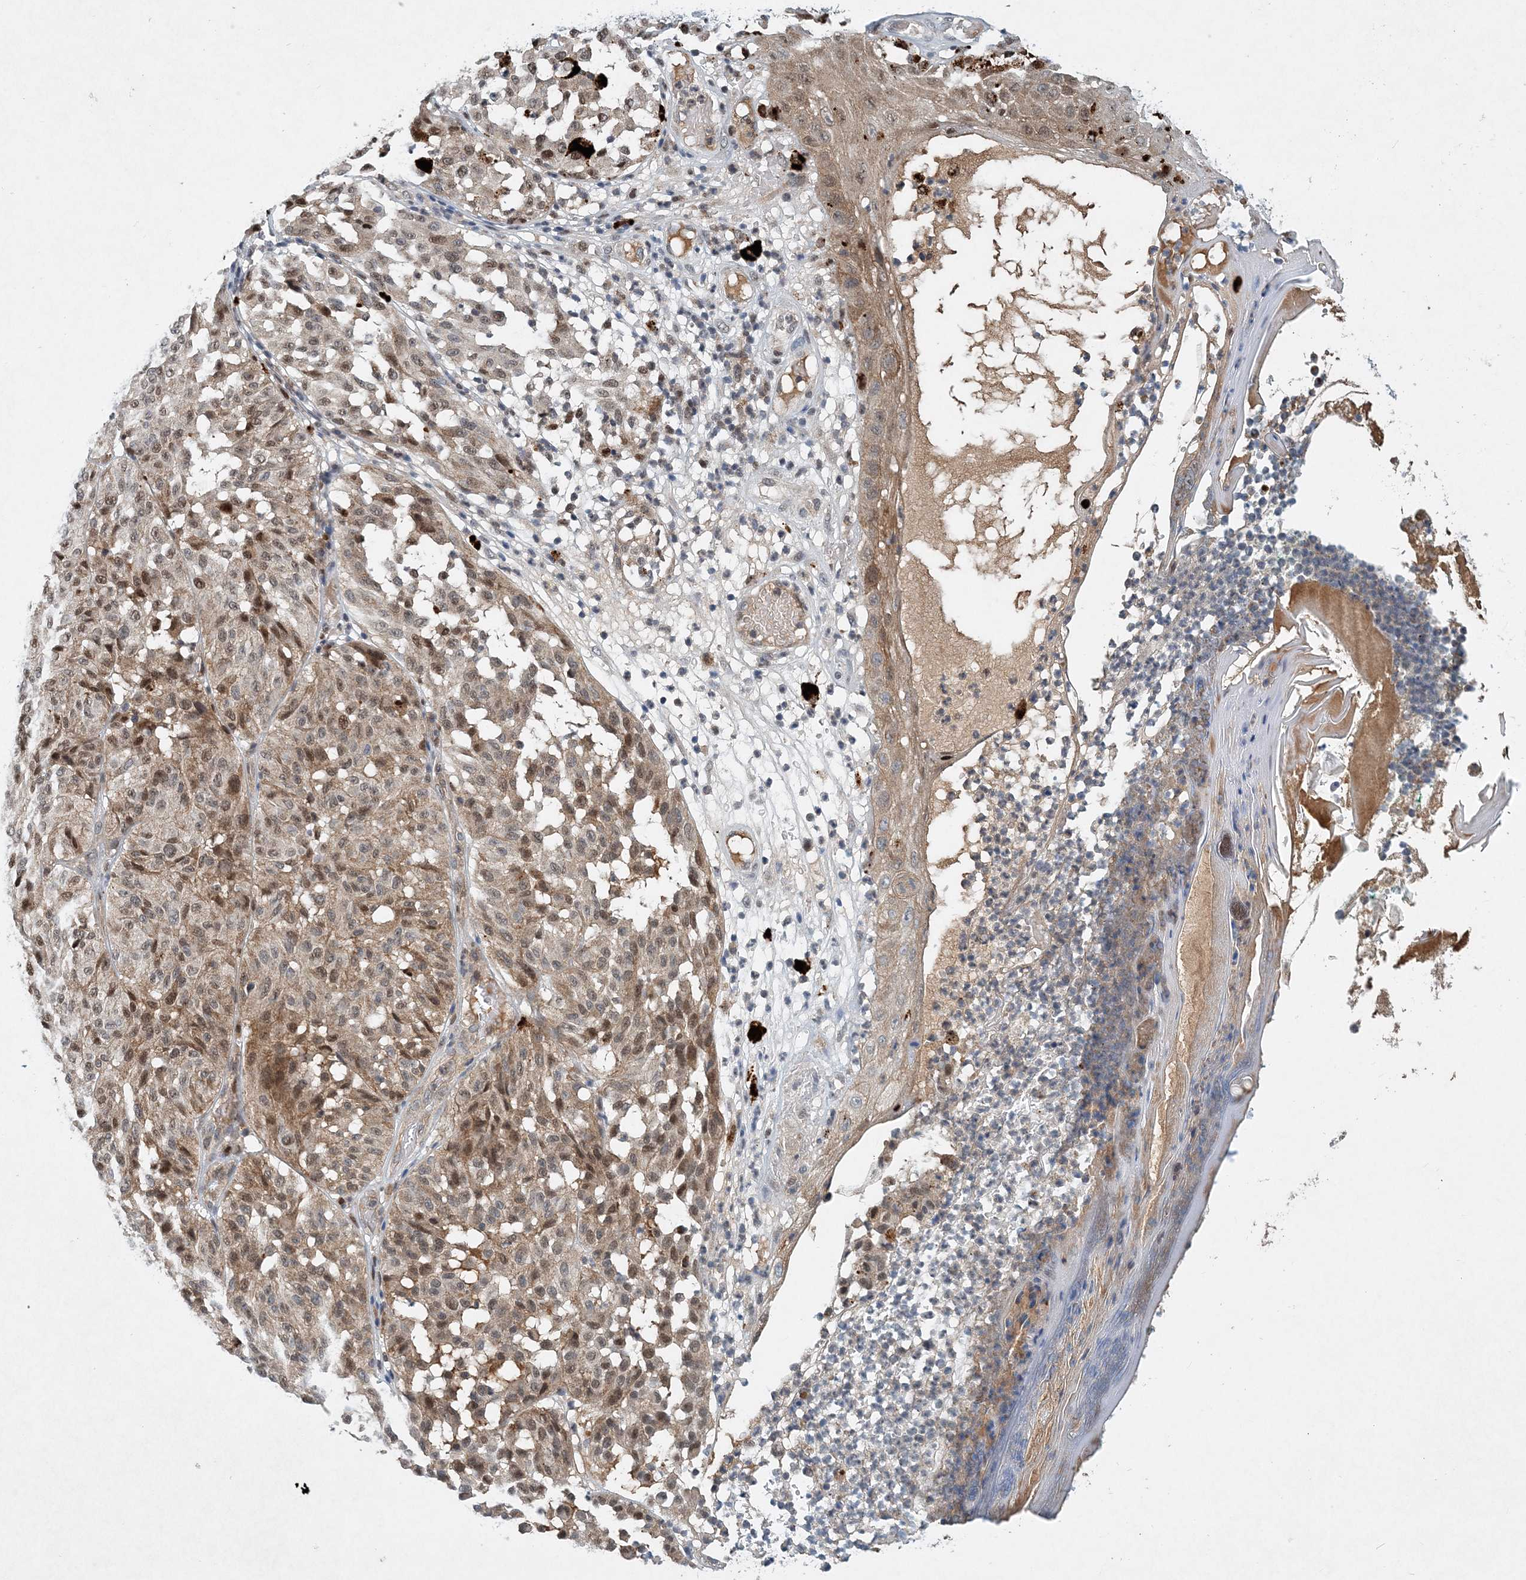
{"staining": {"intensity": "weak", "quantity": ">75%", "location": "cytoplasmic/membranous,nuclear"}, "tissue": "melanoma", "cell_type": "Tumor cells", "image_type": "cancer", "snomed": [{"axis": "morphology", "description": "Malignant melanoma, NOS"}, {"axis": "topography", "description": "Skin"}], "caption": "The image exhibits immunohistochemical staining of malignant melanoma. There is weak cytoplasmic/membranous and nuclear staining is appreciated in about >75% of tumor cells. (DAB = brown stain, brightfield microscopy at high magnification).", "gene": "KPNA4", "patient": {"sex": "female", "age": 46}}